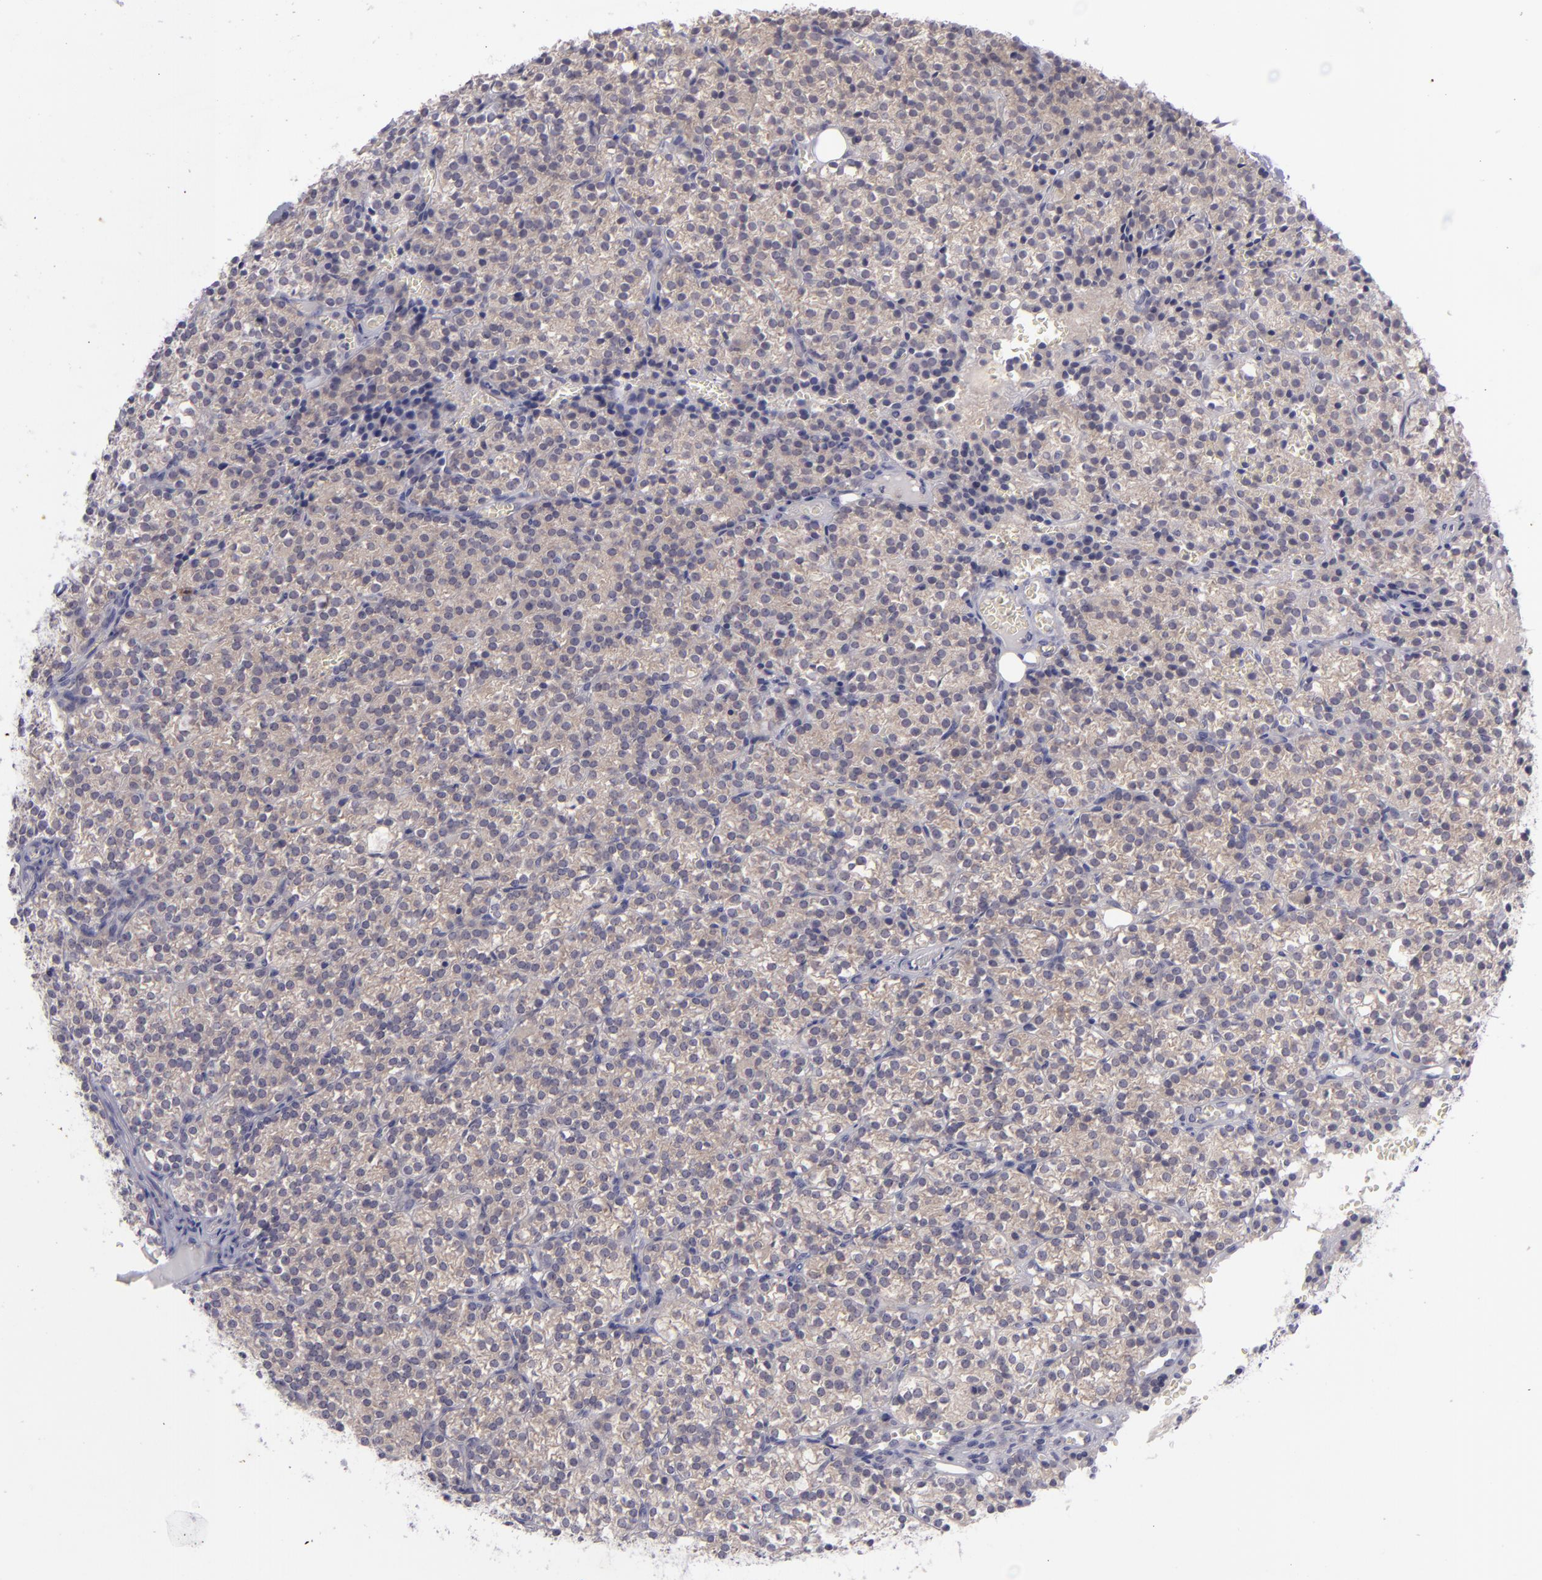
{"staining": {"intensity": "moderate", "quantity": ">75%", "location": "cytoplasmic/membranous"}, "tissue": "parathyroid gland", "cell_type": "Glandular cells", "image_type": "normal", "snomed": [{"axis": "morphology", "description": "Normal tissue, NOS"}, {"axis": "topography", "description": "Parathyroid gland"}], "caption": "Approximately >75% of glandular cells in unremarkable parathyroid gland demonstrate moderate cytoplasmic/membranous protein staining as visualized by brown immunohistochemical staining.", "gene": "EVPL", "patient": {"sex": "female", "age": 17}}